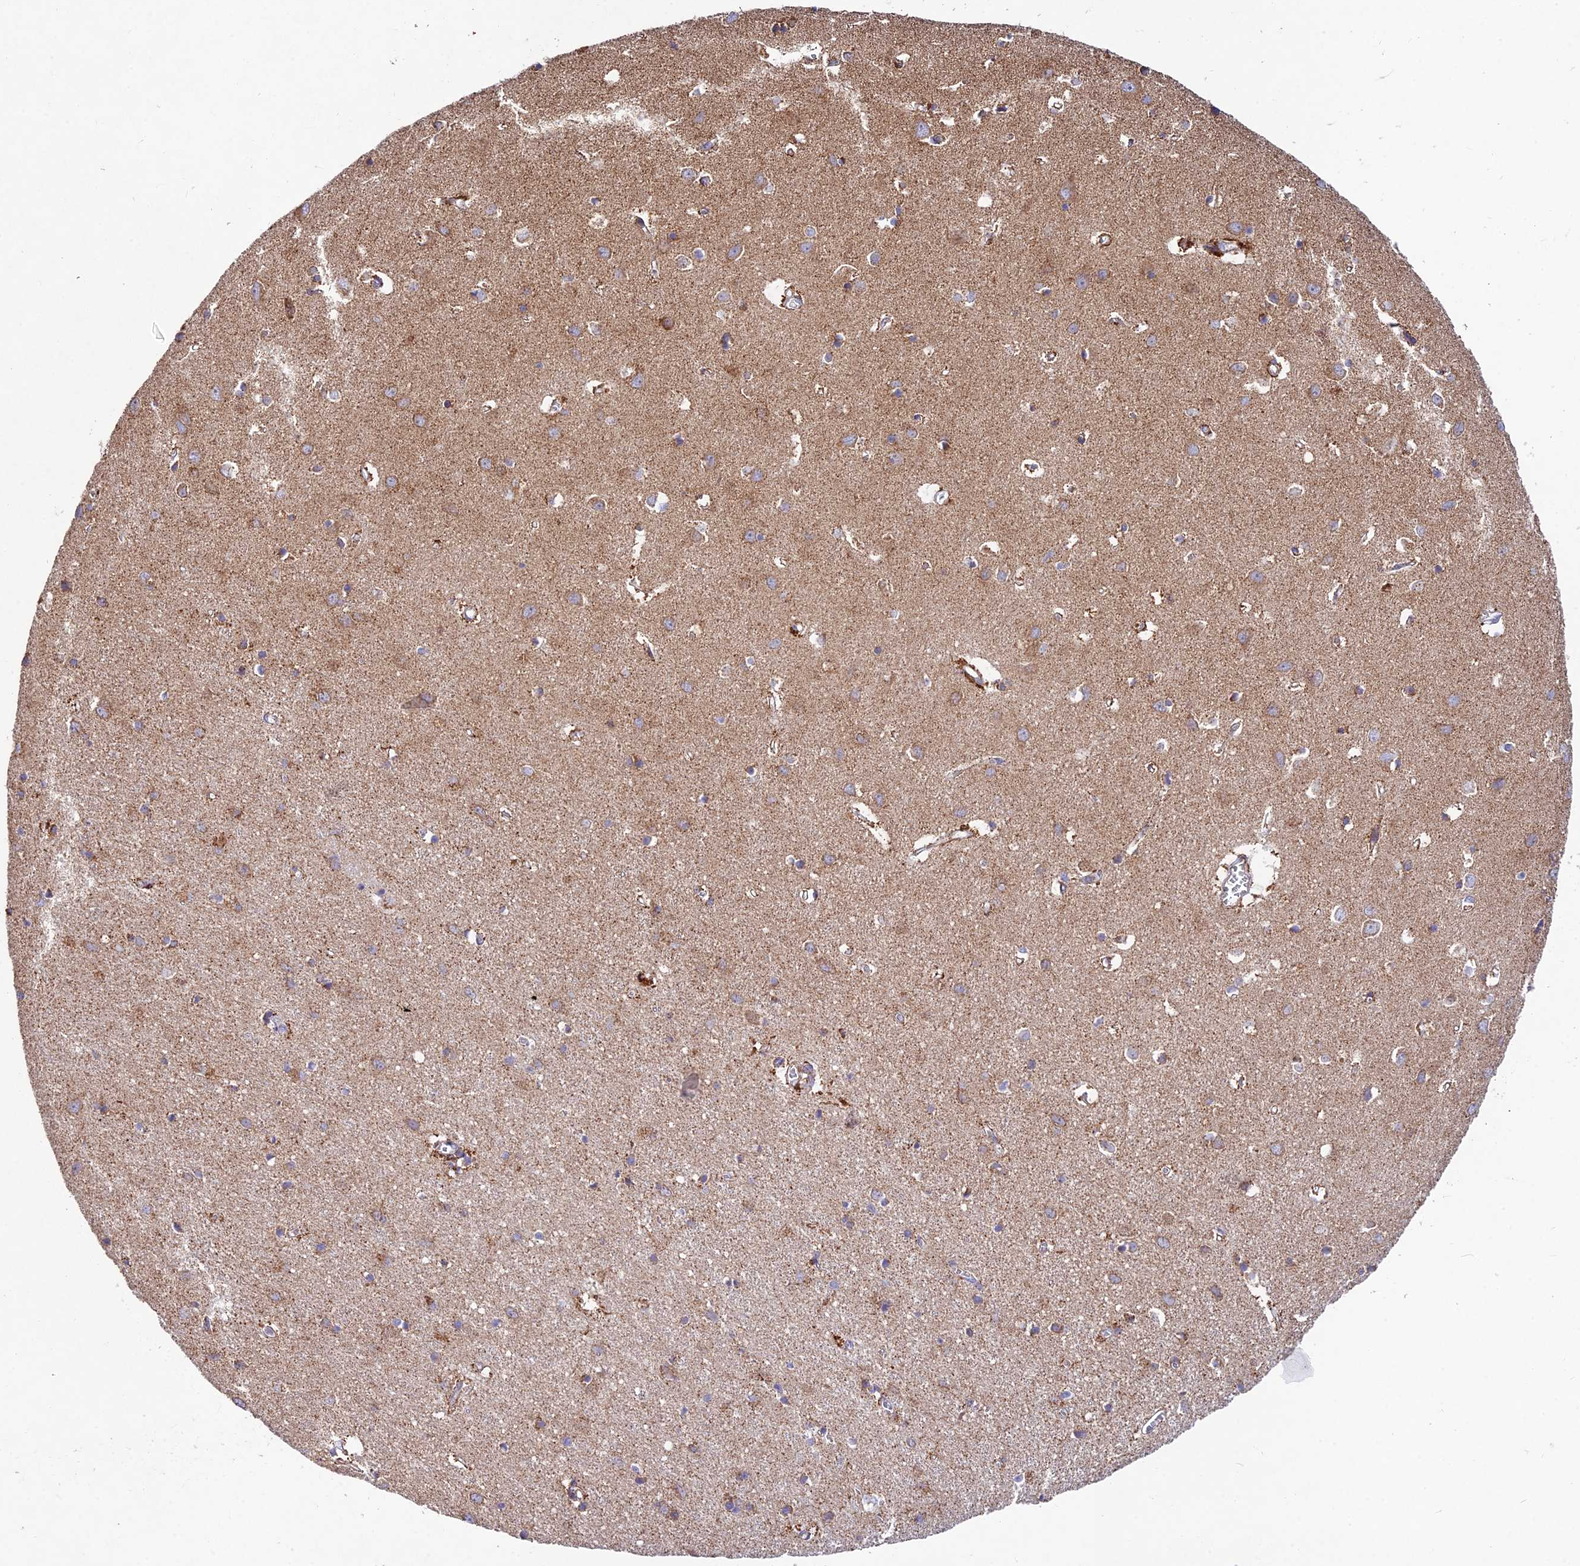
{"staining": {"intensity": "moderate", "quantity": ">75%", "location": "cytoplasmic/membranous"}, "tissue": "cerebral cortex", "cell_type": "Endothelial cells", "image_type": "normal", "snomed": [{"axis": "morphology", "description": "Normal tissue, NOS"}, {"axis": "topography", "description": "Cerebral cortex"}], "caption": "Immunohistochemistry (DAB (3,3'-diaminobenzidine)) staining of unremarkable cerebral cortex displays moderate cytoplasmic/membranous protein staining in approximately >75% of endothelial cells. (brown staining indicates protein expression, while blue staining denotes nuclei).", "gene": "KHDC3L", "patient": {"sex": "female", "age": 64}}